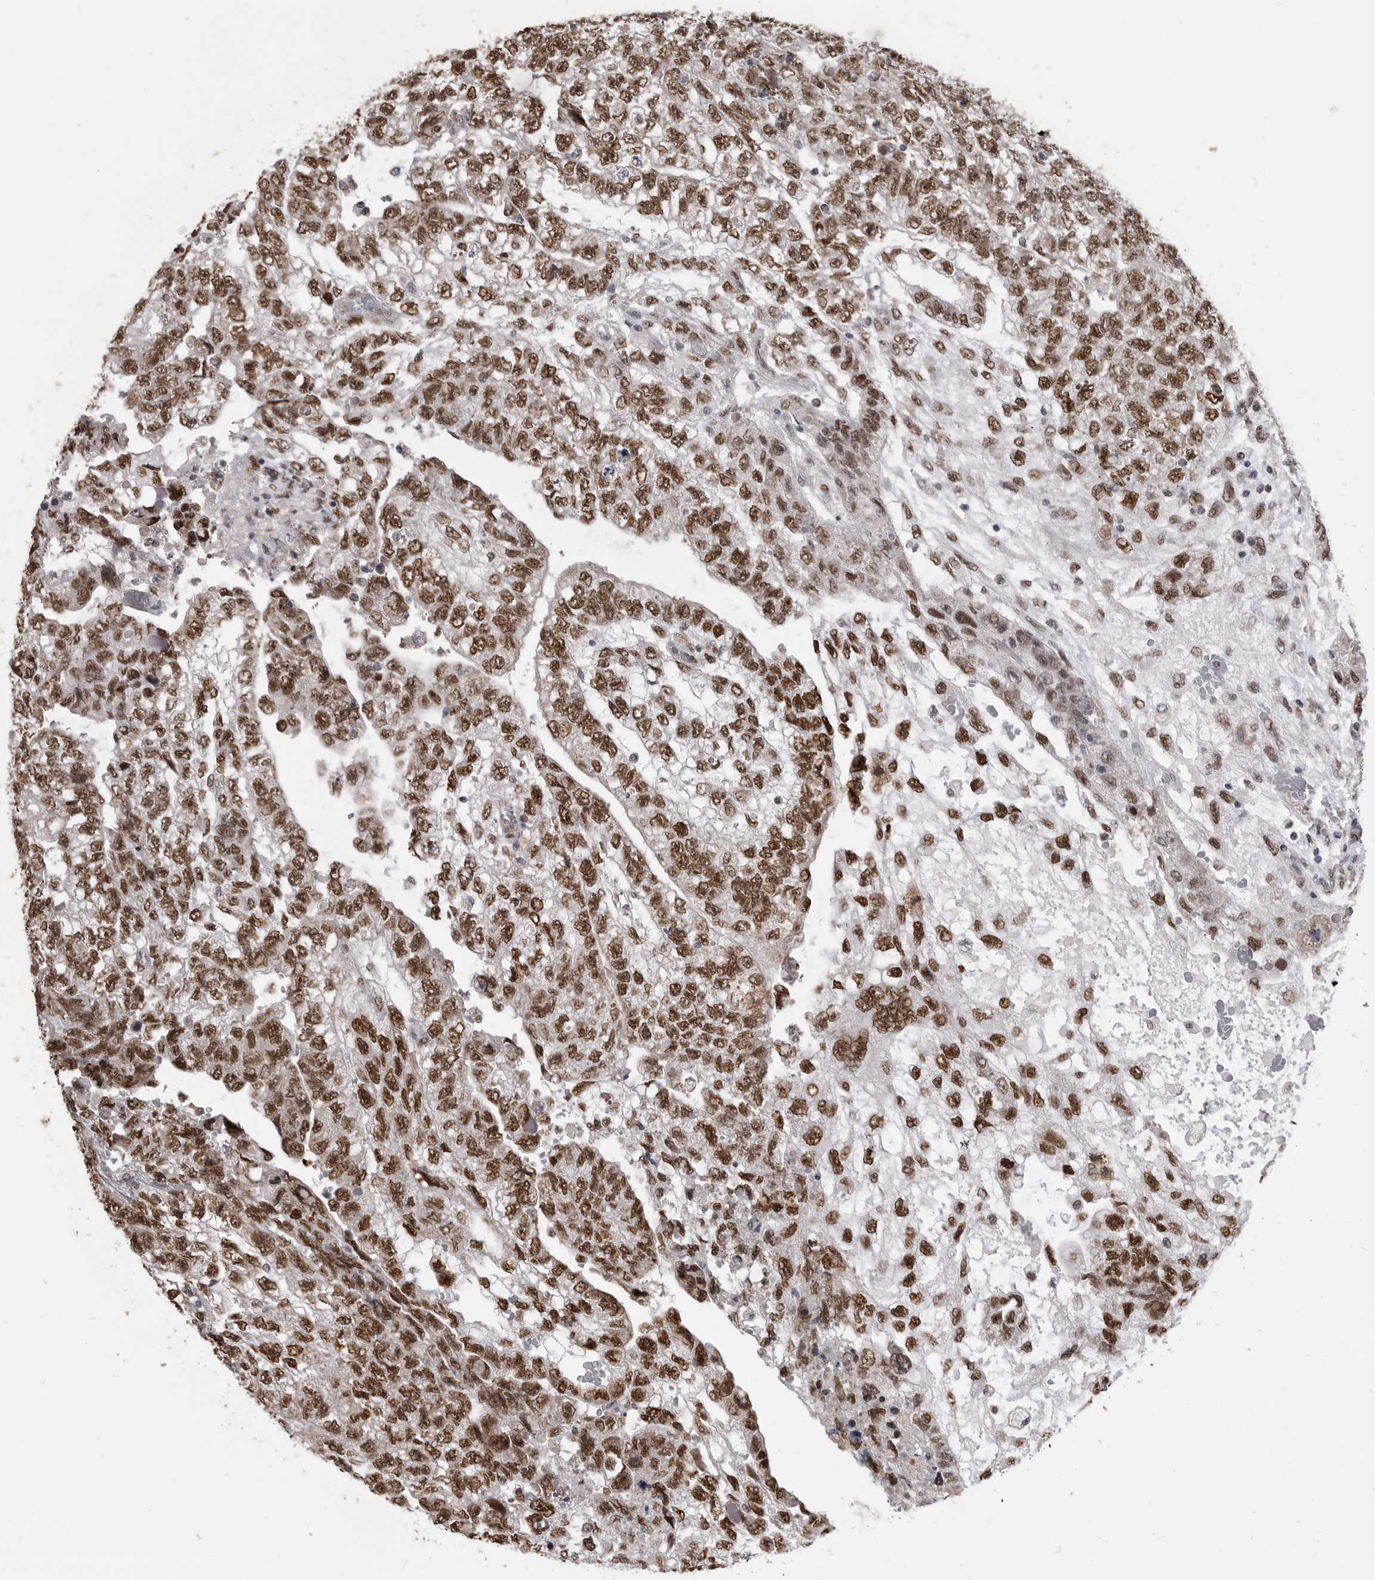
{"staining": {"intensity": "strong", "quantity": ">75%", "location": "nuclear"}, "tissue": "testis cancer", "cell_type": "Tumor cells", "image_type": "cancer", "snomed": [{"axis": "morphology", "description": "Carcinoma, Embryonal, NOS"}, {"axis": "topography", "description": "Testis"}], "caption": "This is an image of immunohistochemistry staining of embryonal carcinoma (testis), which shows strong expression in the nuclear of tumor cells.", "gene": "SMARCC1", "patient": {"sex": "male", "age": 36}}